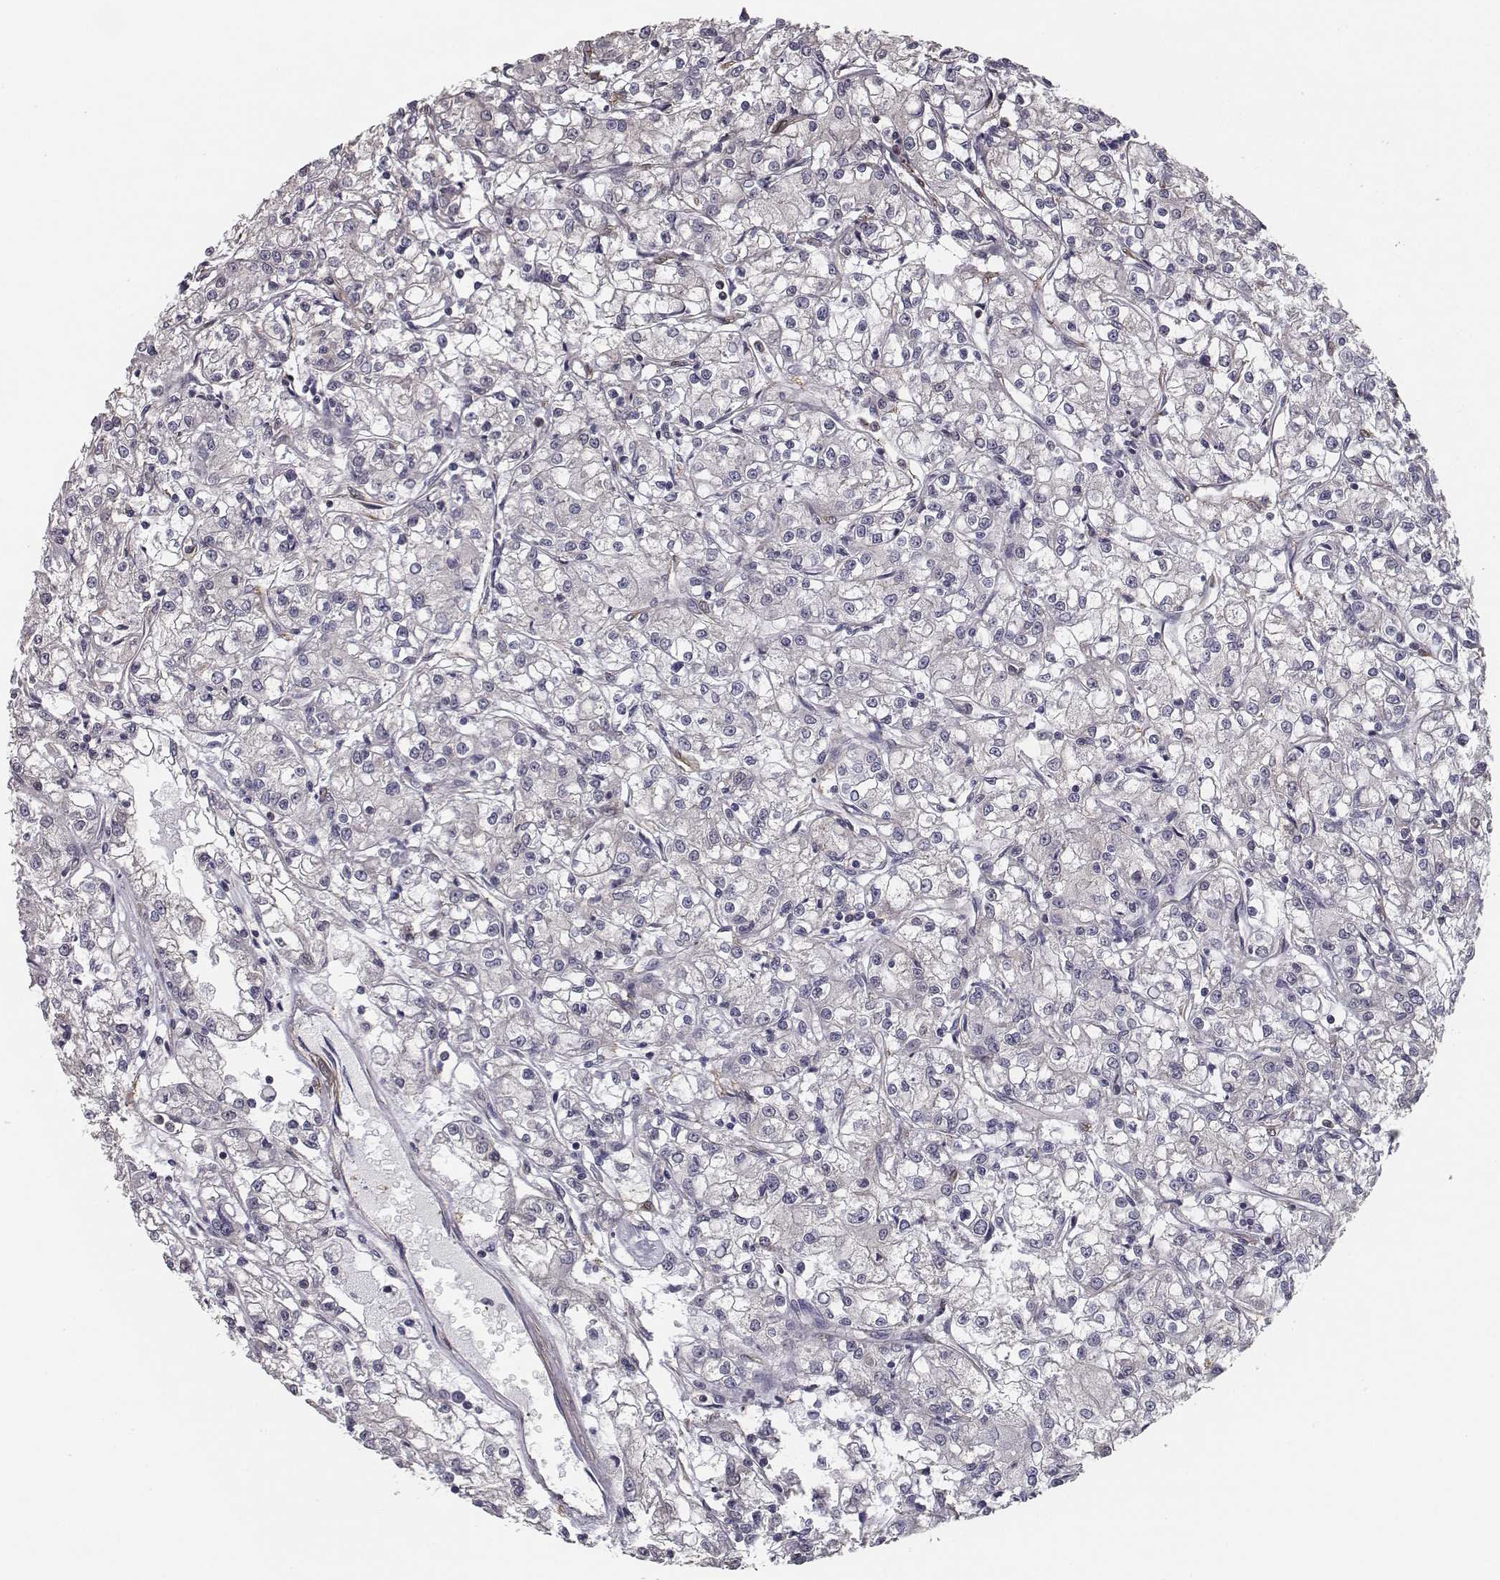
{"staining": {"intensity": "negative", "quantity": "none", "location": "none"}, "tissue": "renal cancer", "cell_type": "Tumor cells", "image_type": "cancer", "snomed": [{"axis": "morphology", "description": "Adenocarcinoma, NOS"}, {"axis": "topography", "description": "Kidney"}], "caption": "DAB immunohistochemical staining of renal cancer (adenocarcinoma) displays no significant expression in tumor cells.", "gene": "ISYNA1", "patient": {"sex": "female", "age": 59}}